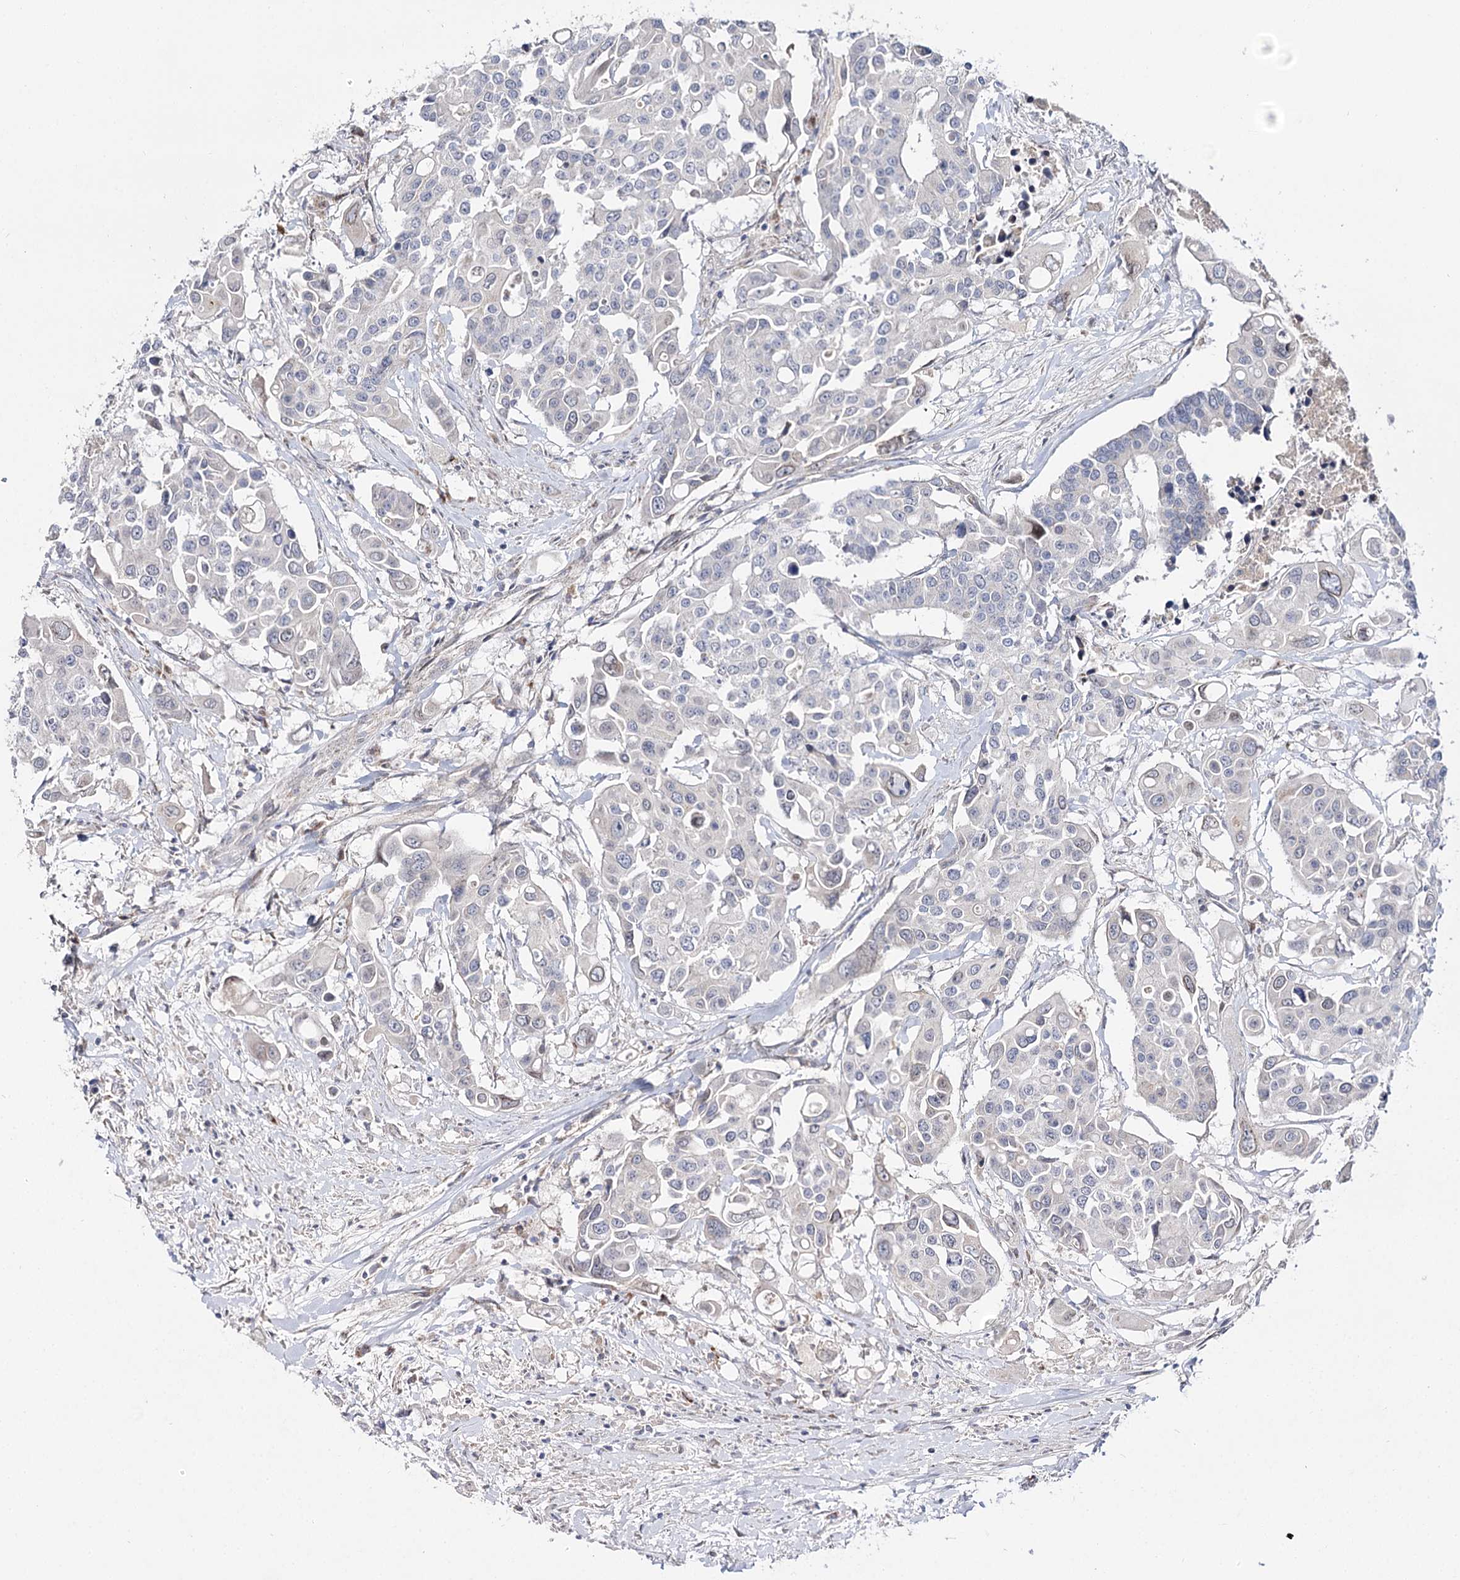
{"staining": {"intensity": "negative", "quantity": "none", "location": "none"}, "tissue": "colorectal cancer", "cell_type": "Tumor cells", "image_type": "cancer", "snomed": [{"axis": "morphology", "description": "Adenocarcinoma, NOS"}, {"axis": "topography", "description": "Colon"}], "caption": "Colorectal adenocarcinoma was stained to show a protein in brown. There is no significant expression in tumor cells.", "gene": "C11orf80", "patient": {"sex": "male", "age": 77}}